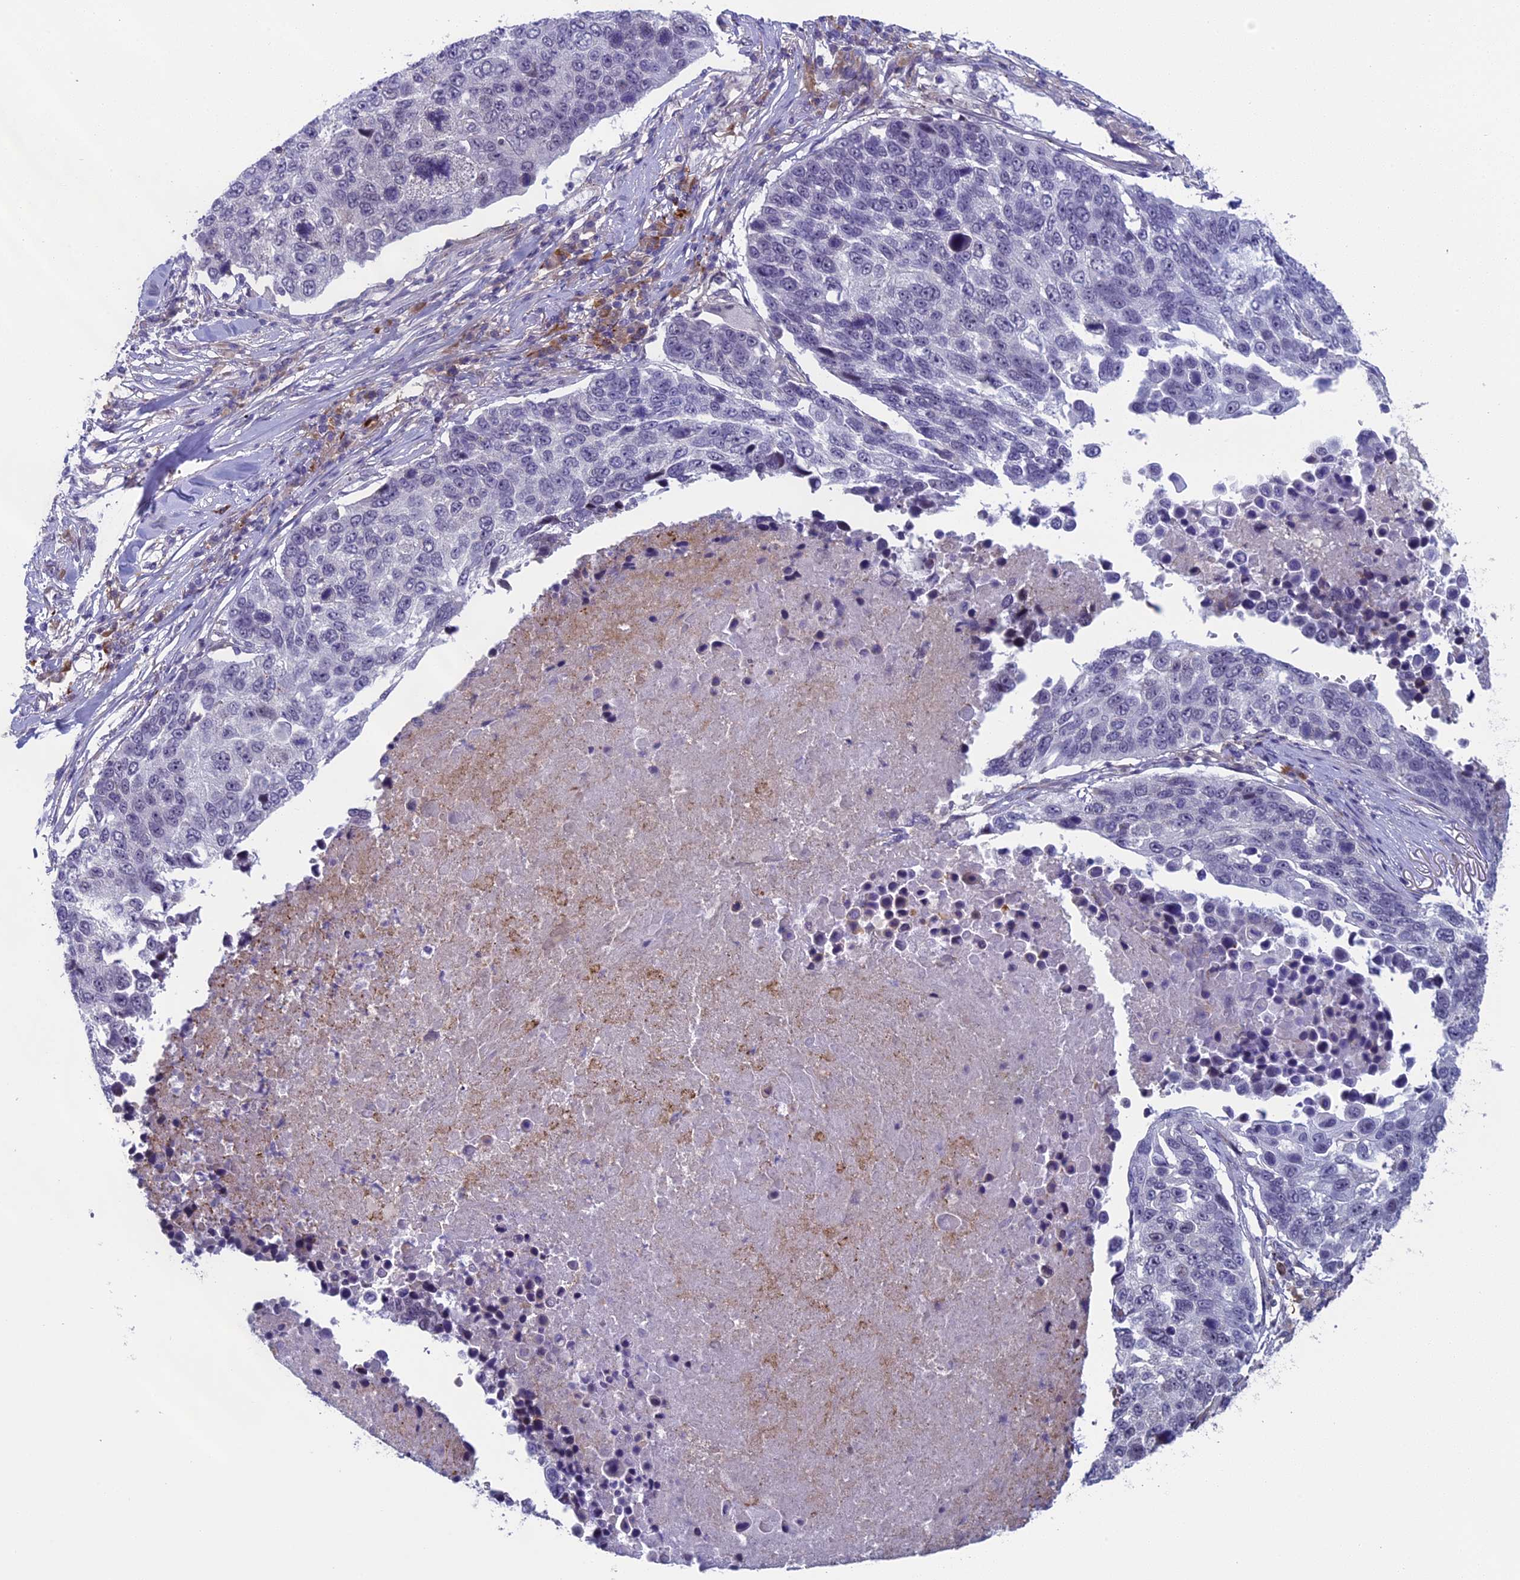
{"staining": {"intensity": "negative", "quantity": "none", "location": "none"}, "tissue": "lung cancer", "cell_type": "Tumor cells", "image_type": "cancer", "snomed": [{"axis": "morphology", "description": "Squamous cell carcinoma, NOS"}, {"axis": "topography", "description": "Lung"}], "caption": "IHC of lung cancer (squamous cell carcinoma) displays no staining in tumor cells. (Stains: DAB (3,3'-diaminobenzidine) immunohistochemistry with hematoxylin counter stain, Microscopy: brightfield microscopy at high magnification).", "gene": "CNEP1R1", "patient": {"sex": "male", "age": 66}}